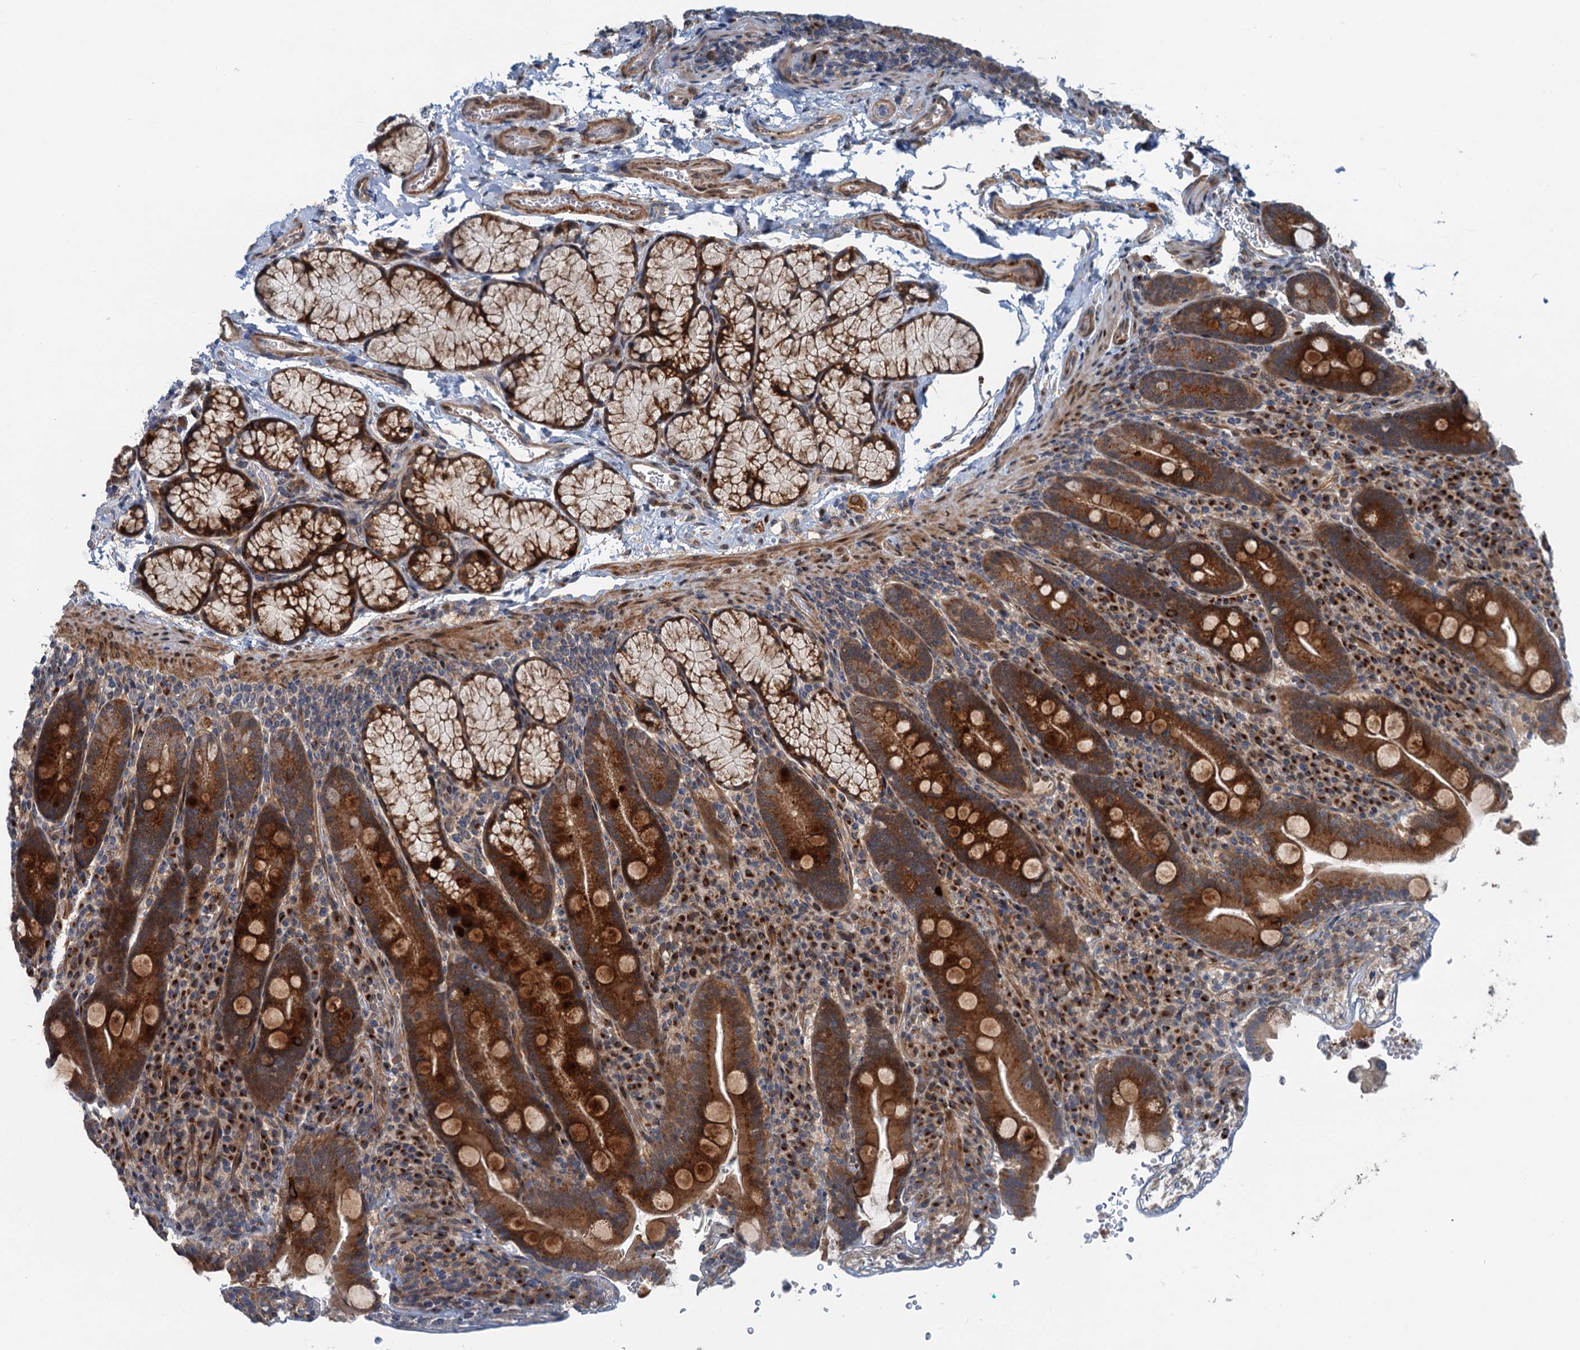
{"staining": {"intensity": "strong", "quantity": ">75%", "location": "cytoplasmic/membranous"}, "tissue": "duodenum", "cell_type": "Glandular cells", "image_type": "normal", "snomed": [{"axis": "morphology", "description": "Normal tissue, NOS"}, {"axis": "topography", "description": "Duodenum"}], "caption": "Duodenum stained with DAB immunohistochemistry (IHC) reveals high levels of strong cytoplasmic/membranous expression in approximately >75% of glandular cells. Immunohistochemistry (ihc) stains the protein of interest in brown and the nuclei are stained blue.", "gene": "DYNC2I2", "patient": {"sex": "male", "age": 35}}